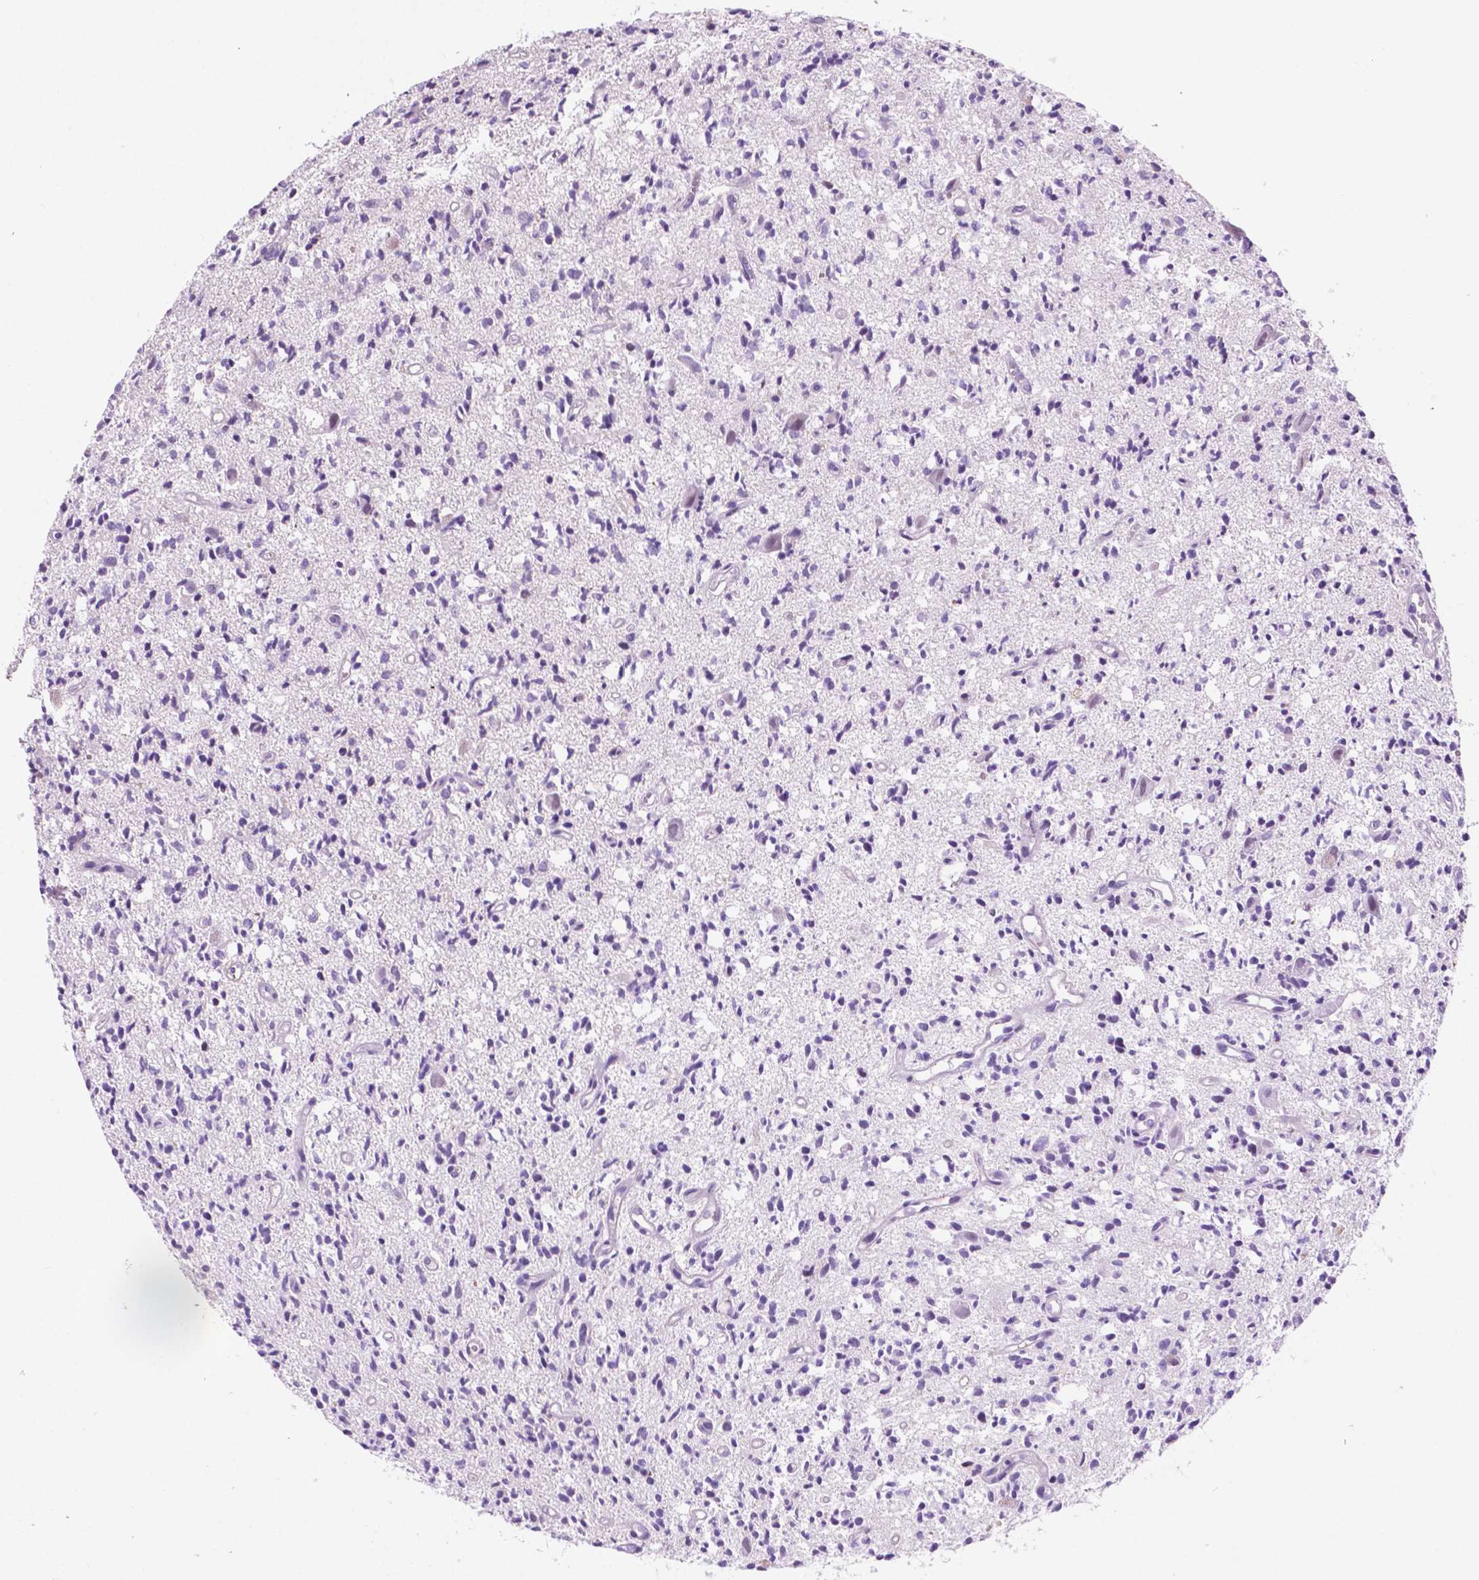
{"staining": {"intensity": "negative", "quantity": "none", "location": "none"}, "tissue": "glioma", "cell_type": "Tumor cells", "image_type": "cancer", "snomed": [{"axis": "morphology", "description": "Glioma, malignant, Low grade"}, {"axis": "topography", "description": "Brain"}], "caption": "High power microscopy image of an IHC micrograph of glioma, revealing no significant expression in tumor cells. (Stains: DAB (3,3'-diaminobenzidine) IHC with hematoxylin counter stain, Microscopy: brightfield microscopy at high magnification).", "gene": "ACY3", "patient": {"sex": "male", "age": 64}}